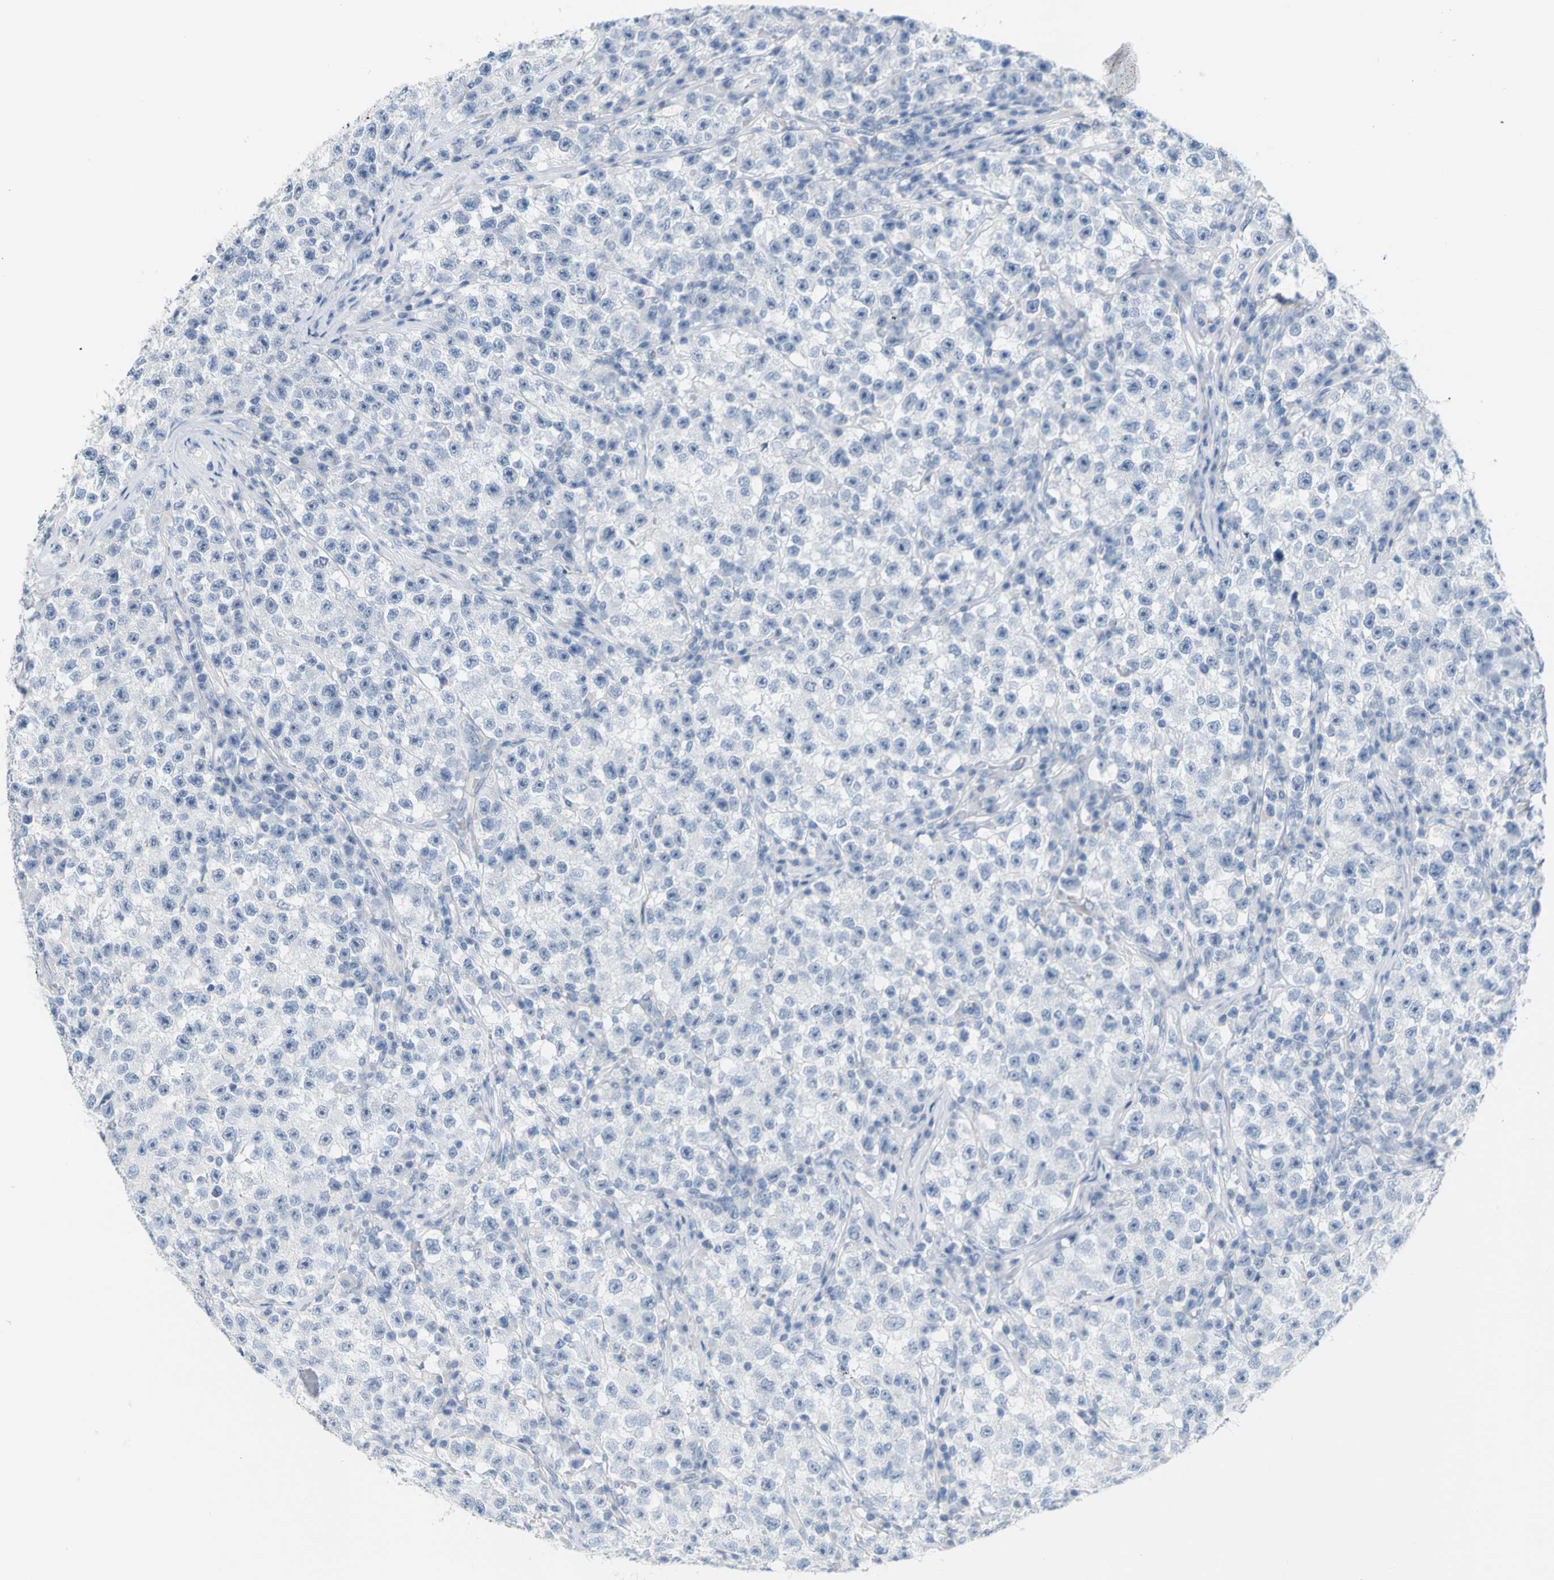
{"staining": {"intensity": "negative", "quantity": "none", "location": "none"}, "tissue": "testis cancer", "cell_type": "Tumor cells", "image_type": "cancer", "snomed": [{"axis": "morphology", "description": "Seminoma, NOS"}, {"axis": "topography", "description": "Testis"}], "caption": "The photomicrograph reveals no significant staining in tumor cells of testis cancer (seminoma).", "gene": "OPN1SW", "patient": {"sex": "male", "age": 22}}